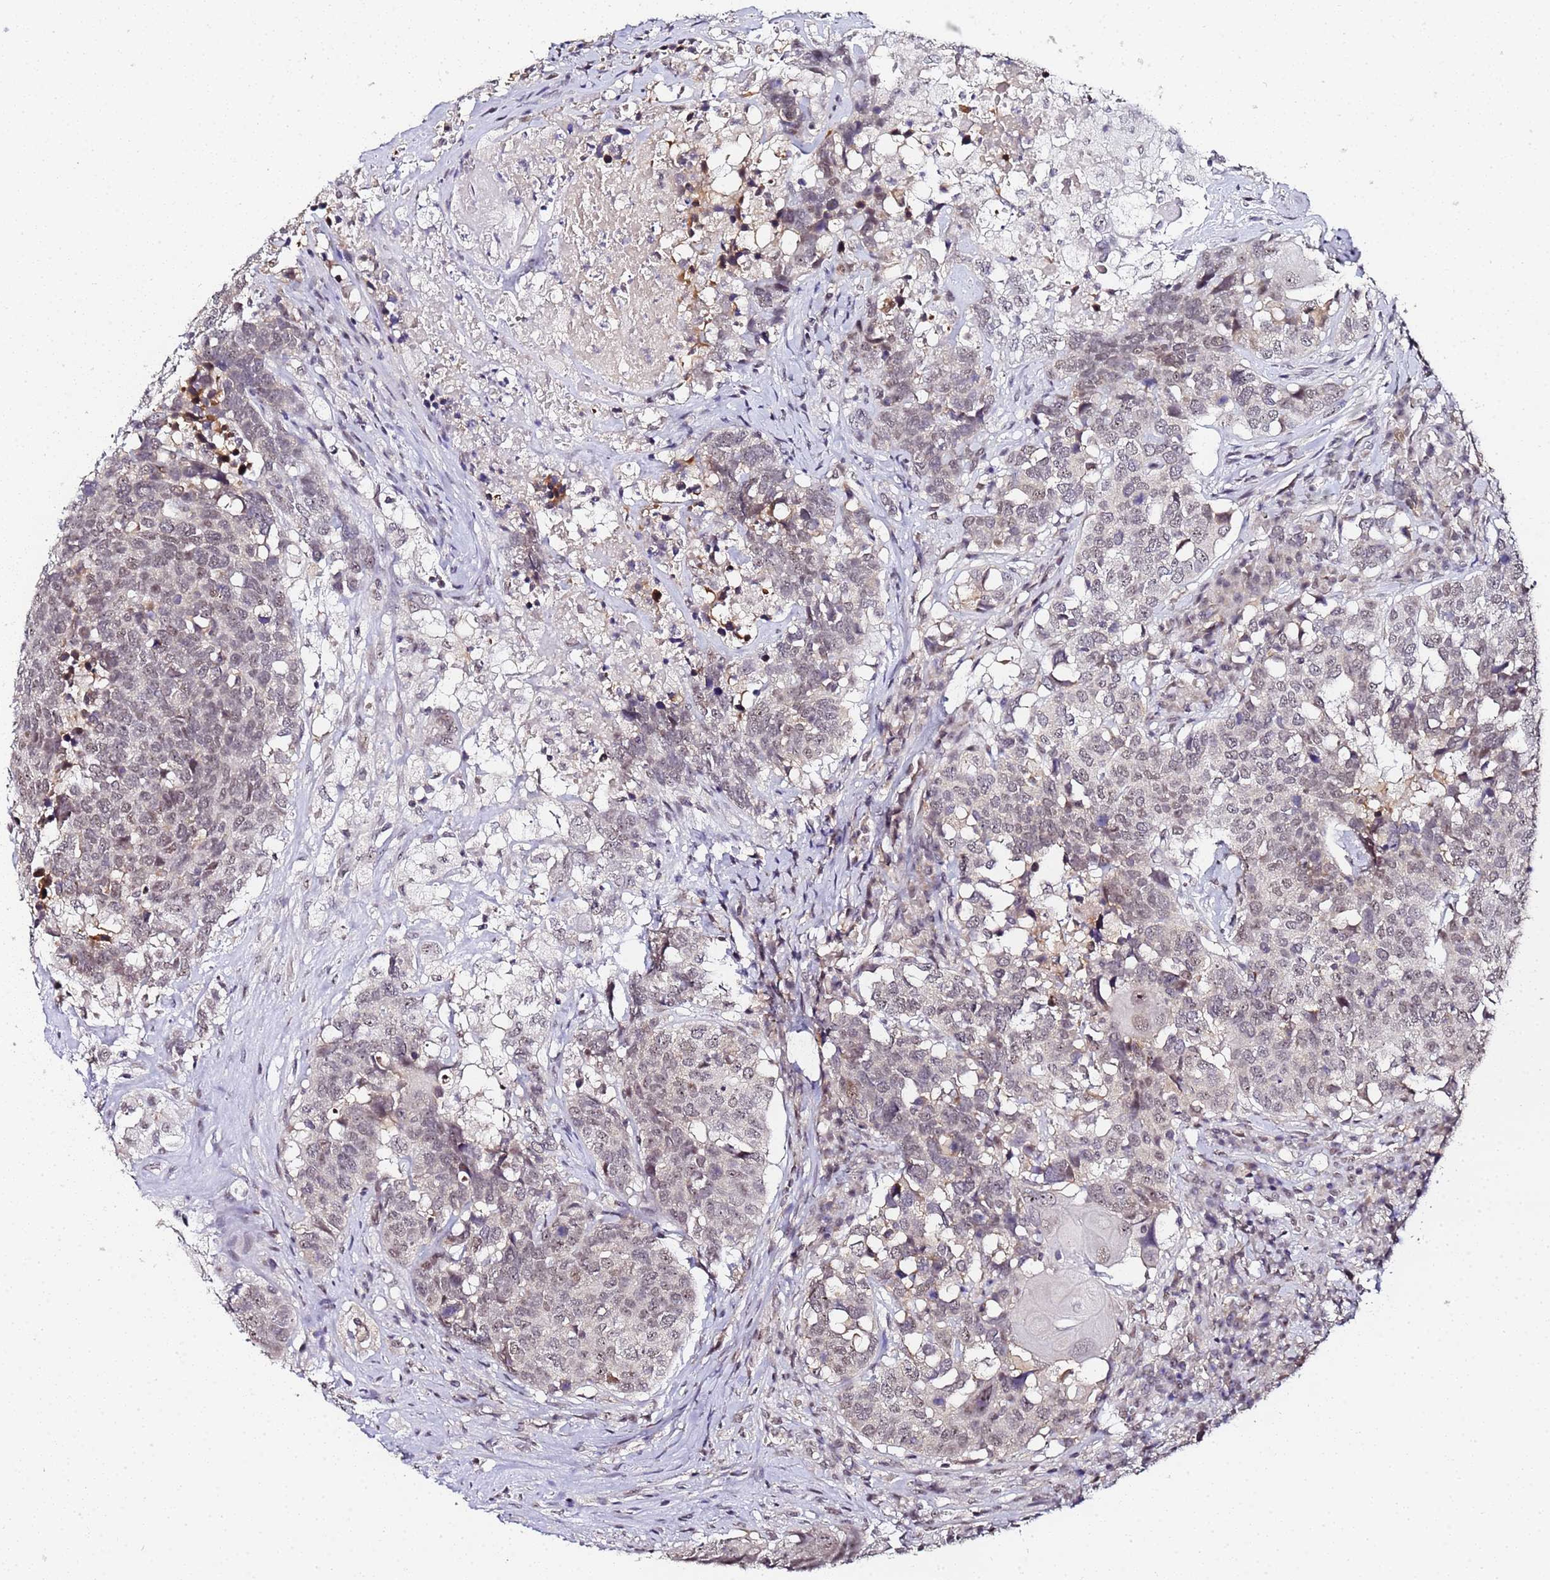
{"staining": {"intensity": "weak", "quantity": "25%-75%", "location": "nuclear"}, "tissue": "head and neck cancer", "cell_type": "Tumor cells", "image_type": "cancer", "snomed": [{"axis": "morphology", "description": "Squamous cell carcinoma, NOS"}, {"axis": "topography", "description": "Head-Neck"}], "caption": "Immunohistochemical staining of human head and neck squamous cell carcinoma exhibits weak nuclear protein expression in approximately 25%-75% of tumor cells. Nuclei are stained in blue.", "gene": "LSM3", "patient": {"sex": "male", "age": 66}}